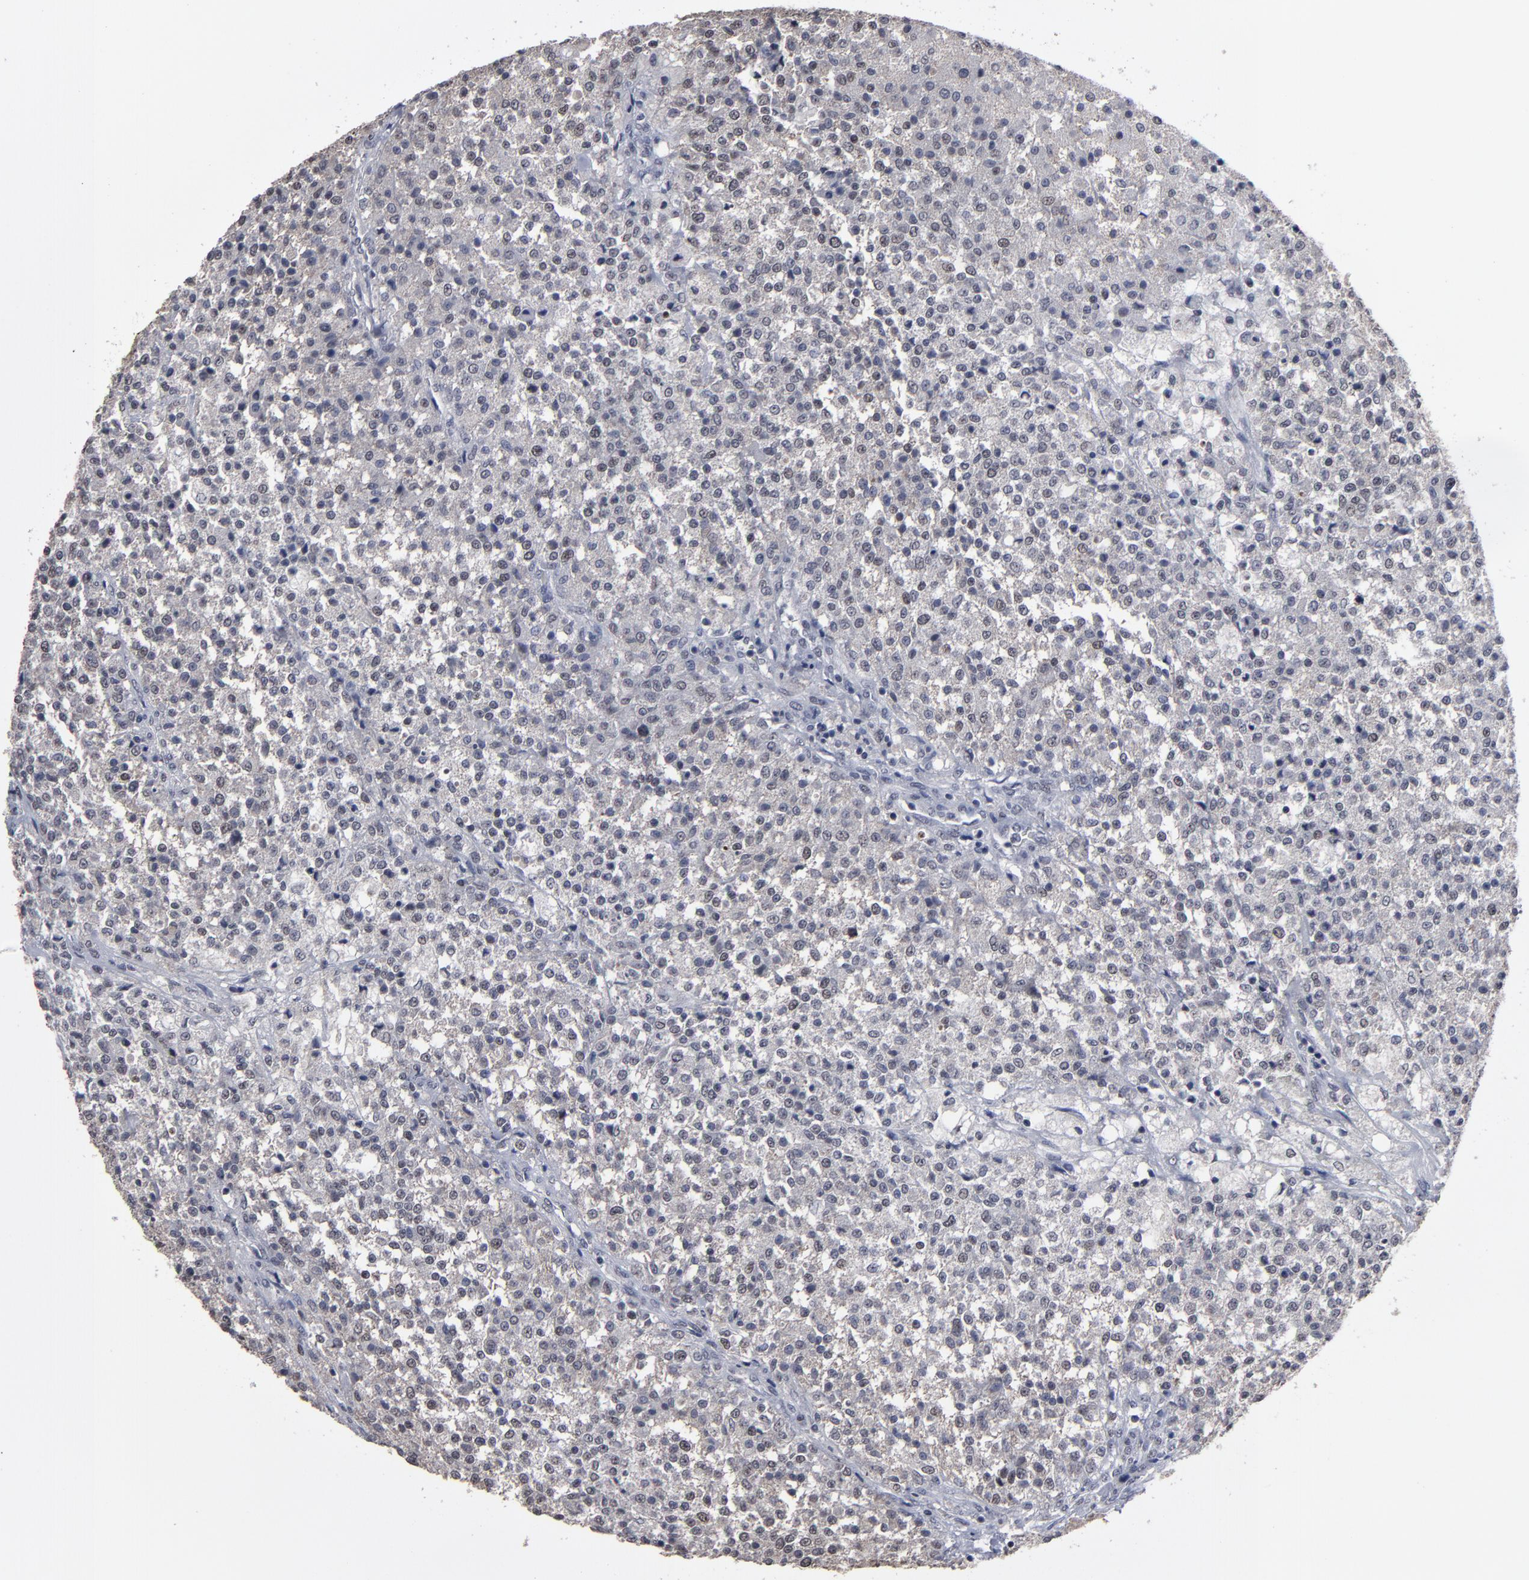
{"staining": {"intensity": "negative", "quantity": "none", "location": "none"}, "tissue": "testis cancer", "cell_type": "Tumor cells", "image_type": "cancer", "snomed": [{"axis": "morphology", "description": "Seminoma, NOS"}, {"axis": "topography", "description": "Testis"}], "caption": "A high-resolution photomicrograph shows immunohistochemistry (IHC) staining of testis cancer, which demonstrates no significant positivity in tumor cells.", "gene": "SSRP1", "patient": {"sex": "male", "age": 59}}